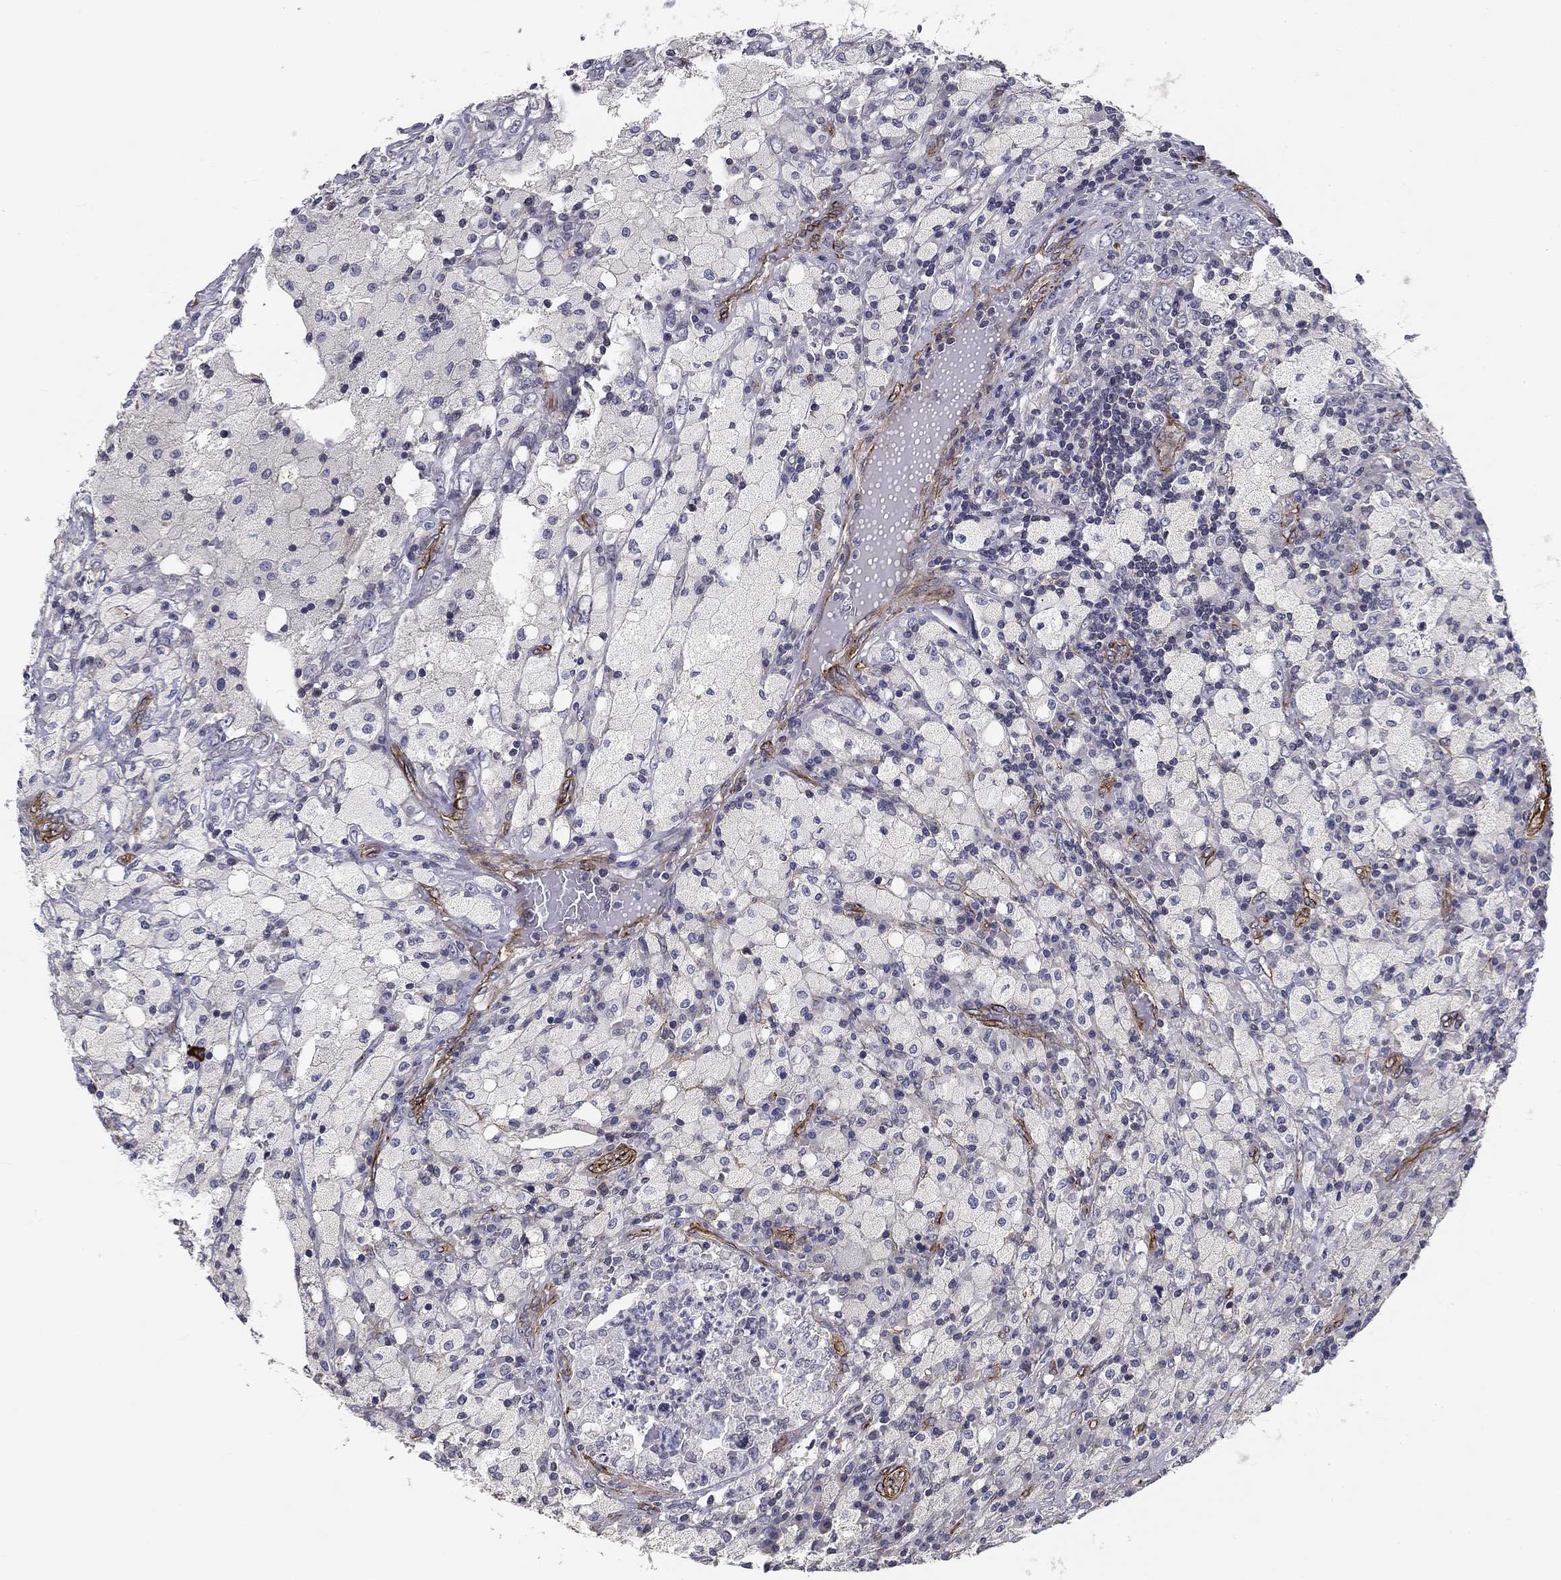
{"staining": {"intensity": "negative", "quantity": "none", "location": "none"}, "tissue": "testis cancer", "cell_type": "Tumor cells", "image_type": "cancer", "snomed": [{"axis": "morphology", "description": "Necrosis, NOS"}, {"axis": "morphology", "description": "Carcinoma, Embryonal, NOS"}, {"axis": "topography", "description": "Testis"}], "caption": "High power microscopy micrograph of an immunohistochemistry image of testis cancer, revealing no significant staining in tumor cells.", "gene": "SYNC", "patient": {"sex": "male", "age": 19}}